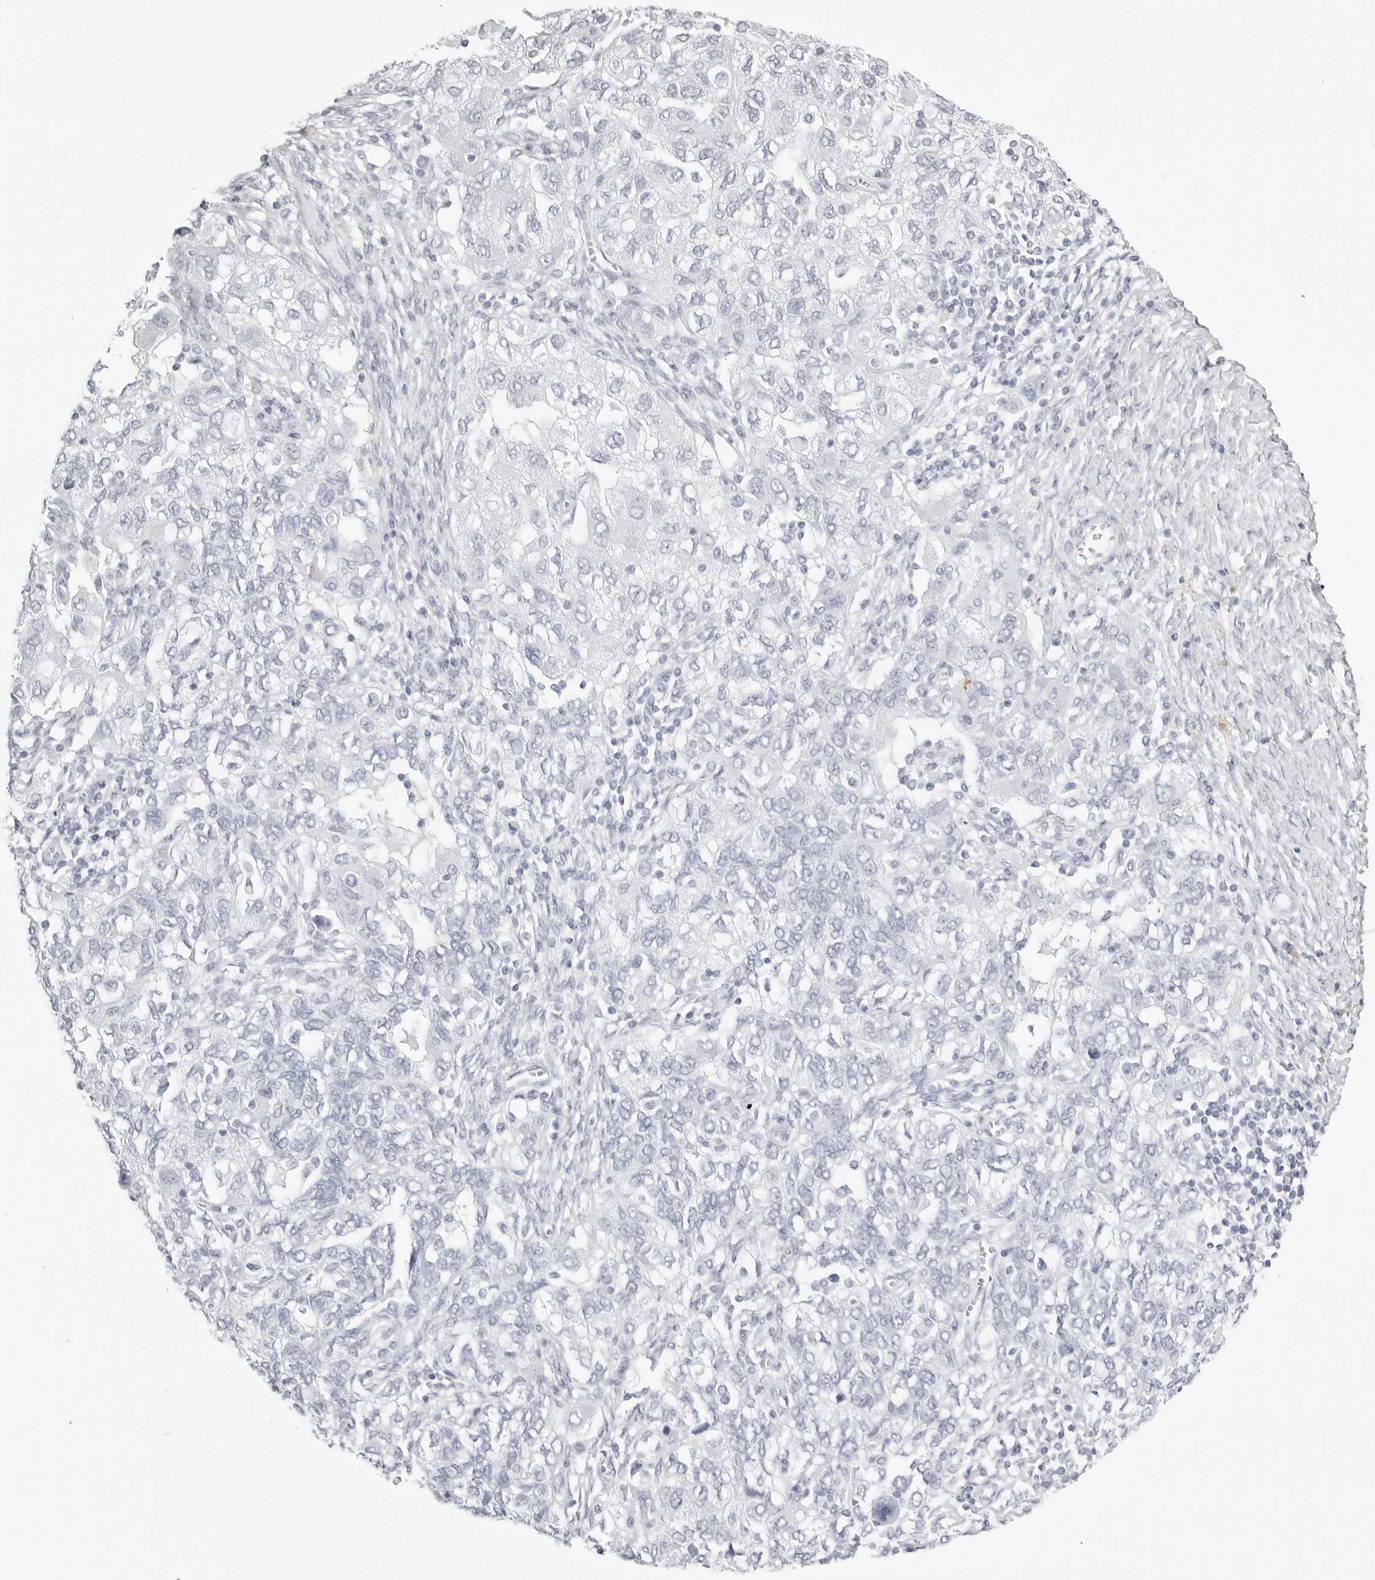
{"staining": {"intensity": "negative", "quantity": "none", "location": "none"}, "tissue": "ovarian cancer", "cell_type": "Tumor cells", "image_type": "cancer", "snomed": [{"axis": "morphology", "description": "Carcinoma, NOS"}, {"axis": "morphology", "description": "Cystadenocarcinoma, serous, NOS"}, {"axis": "topography", "description": "Ovary"}], "caption": "Ovarian serous cystadenocarcinoma was stained to show a protein in brown. There is no significant expression in tumor cells.", "gene": "KLK9", "patient": {"sex": "female", "age": 69}}